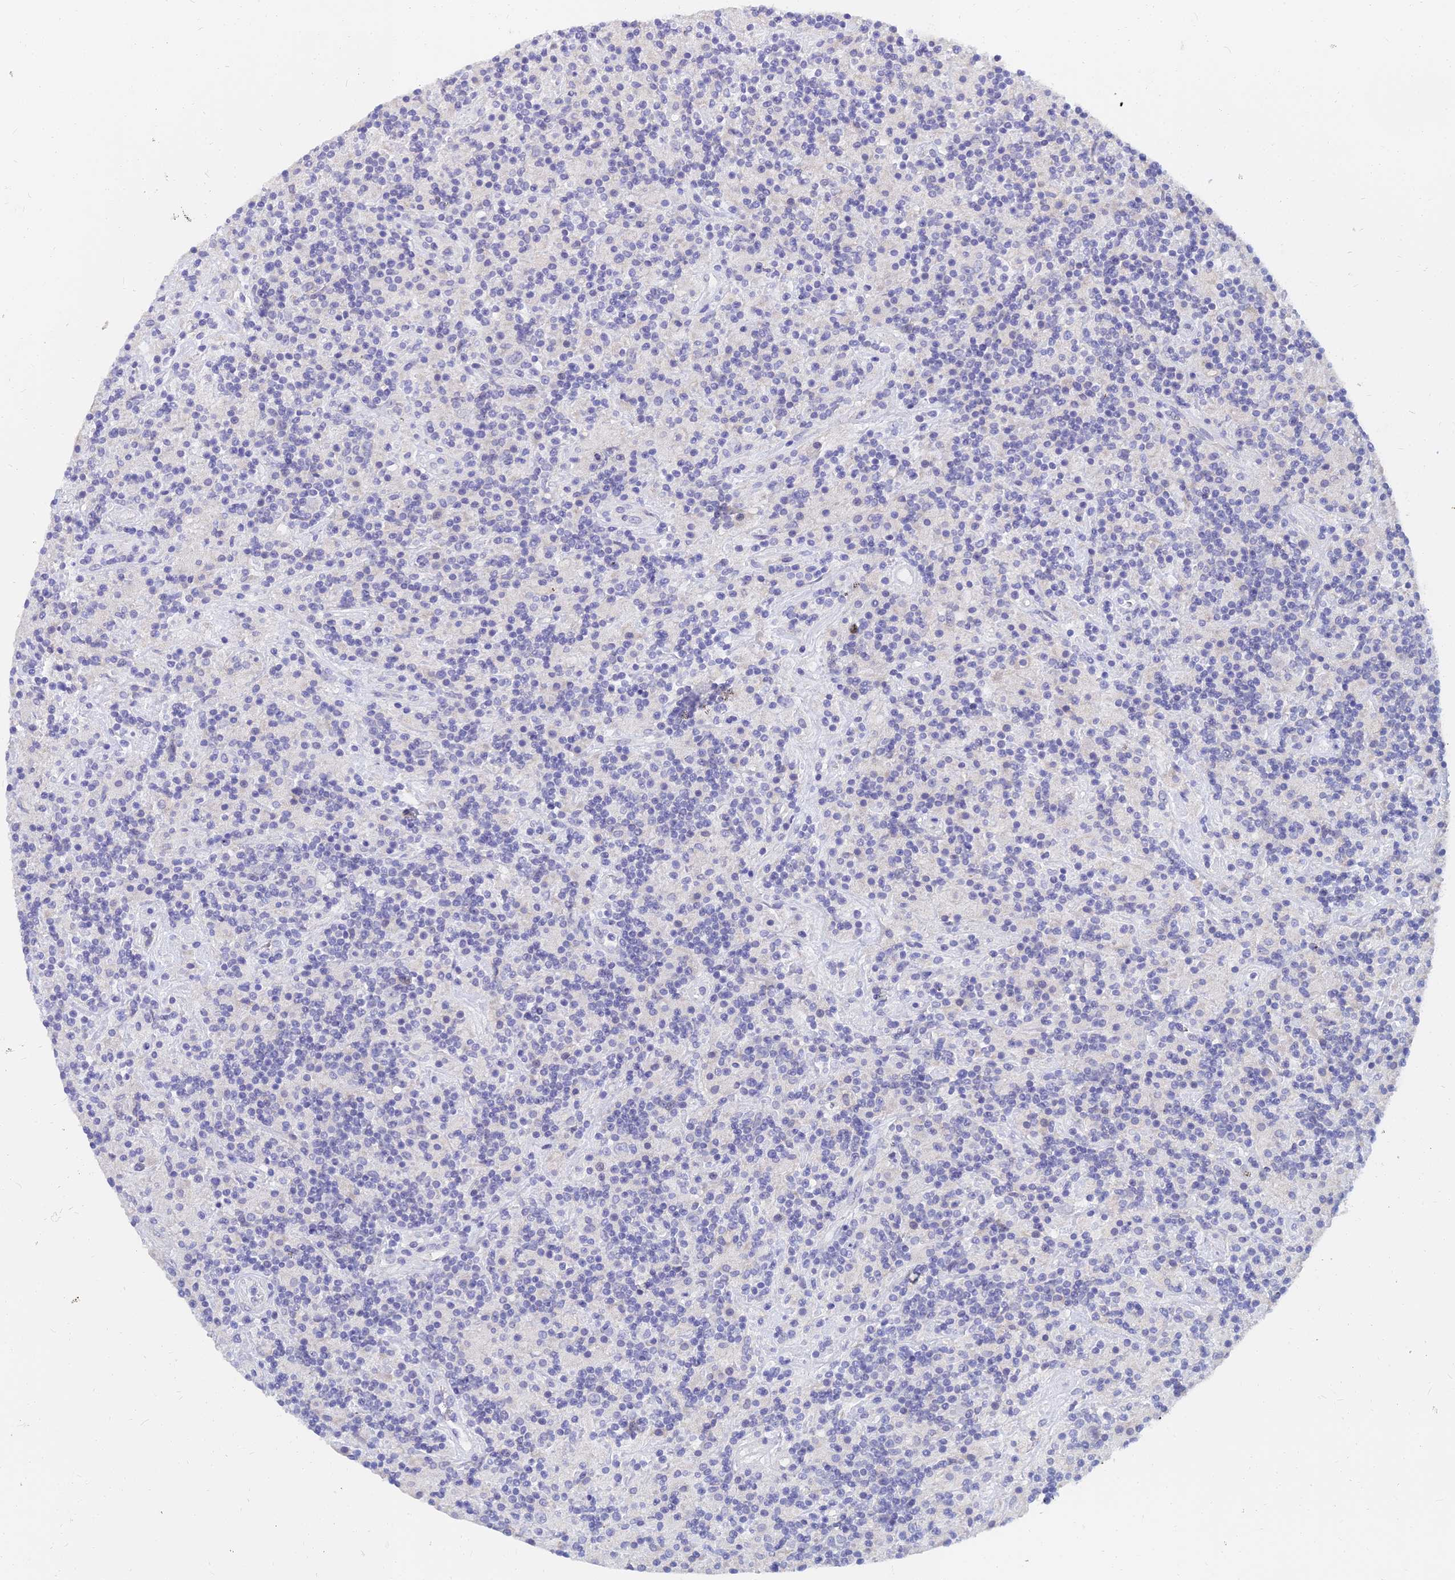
{"staining": {"intensity": "negative", "quantity": "none", "location": "none"}, "tissue": "lymphoma", "cell_type": "Tumor cells", "image_type": "cancer", "snomed": [{"axis": "morphology", "description": "Hodgkin's disease, NOS"}, {"axis": "topography", "description": "Lymph node"}], "caption": "The histopathology image reveals no staining of tumor cells in Hodgkin's disease.", "gene": "NPY", "patient": {"sex": "male", "age": 70}}